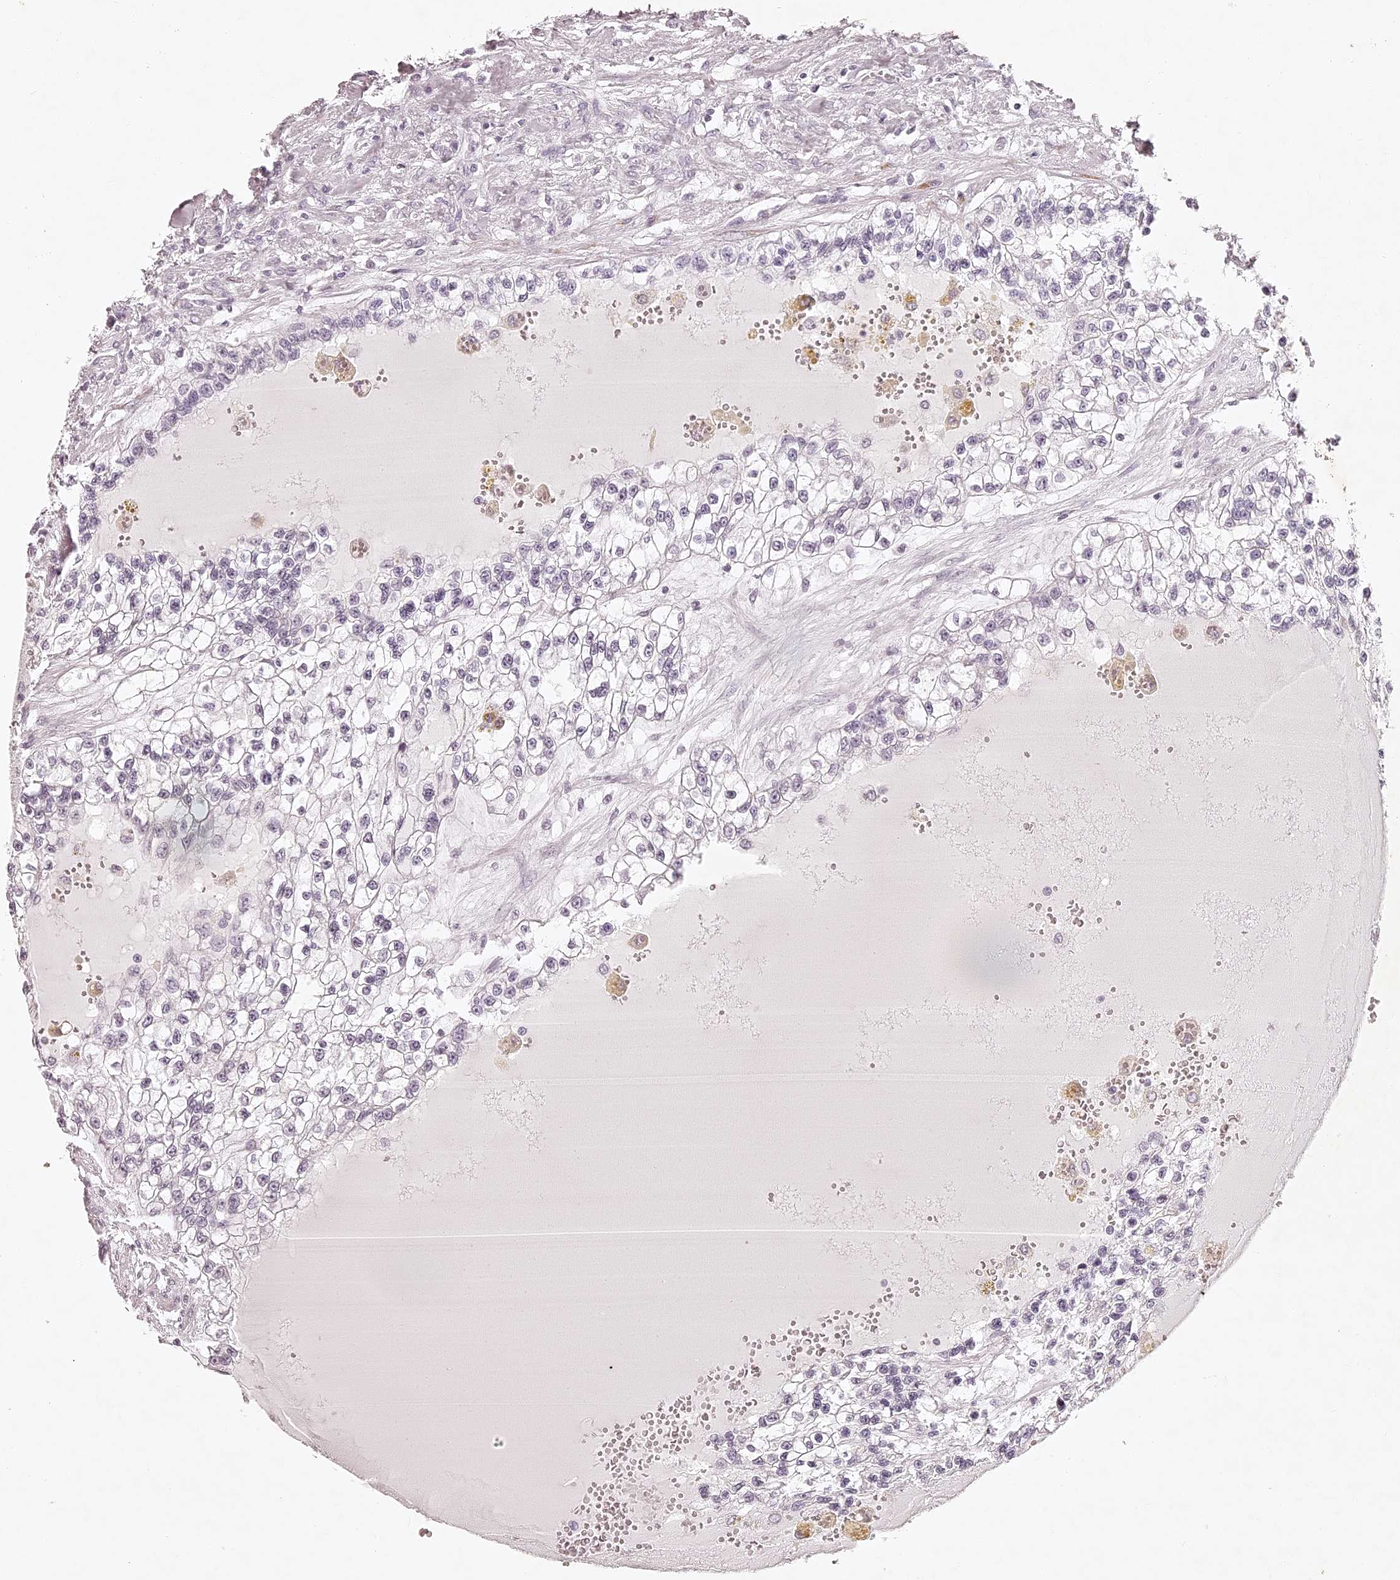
{"staining": {"intensity": "negative", "quantity": "none", "location": "none"}, "tissue": "renal cancer", "cell_type": "Tumor cells", "image_type": "cancer", "snomed": [{"axis": "morphology", "description": "Adenocarcinoma, NOS"}, {"axis": "topography", "description": "Kidney"}], "caption": "There is no significant expression in tumor cells of renal cancer (adenocarcinoma).", "gene": "ELAPOR1", "patient": {"sex": "female", "age": 57}}